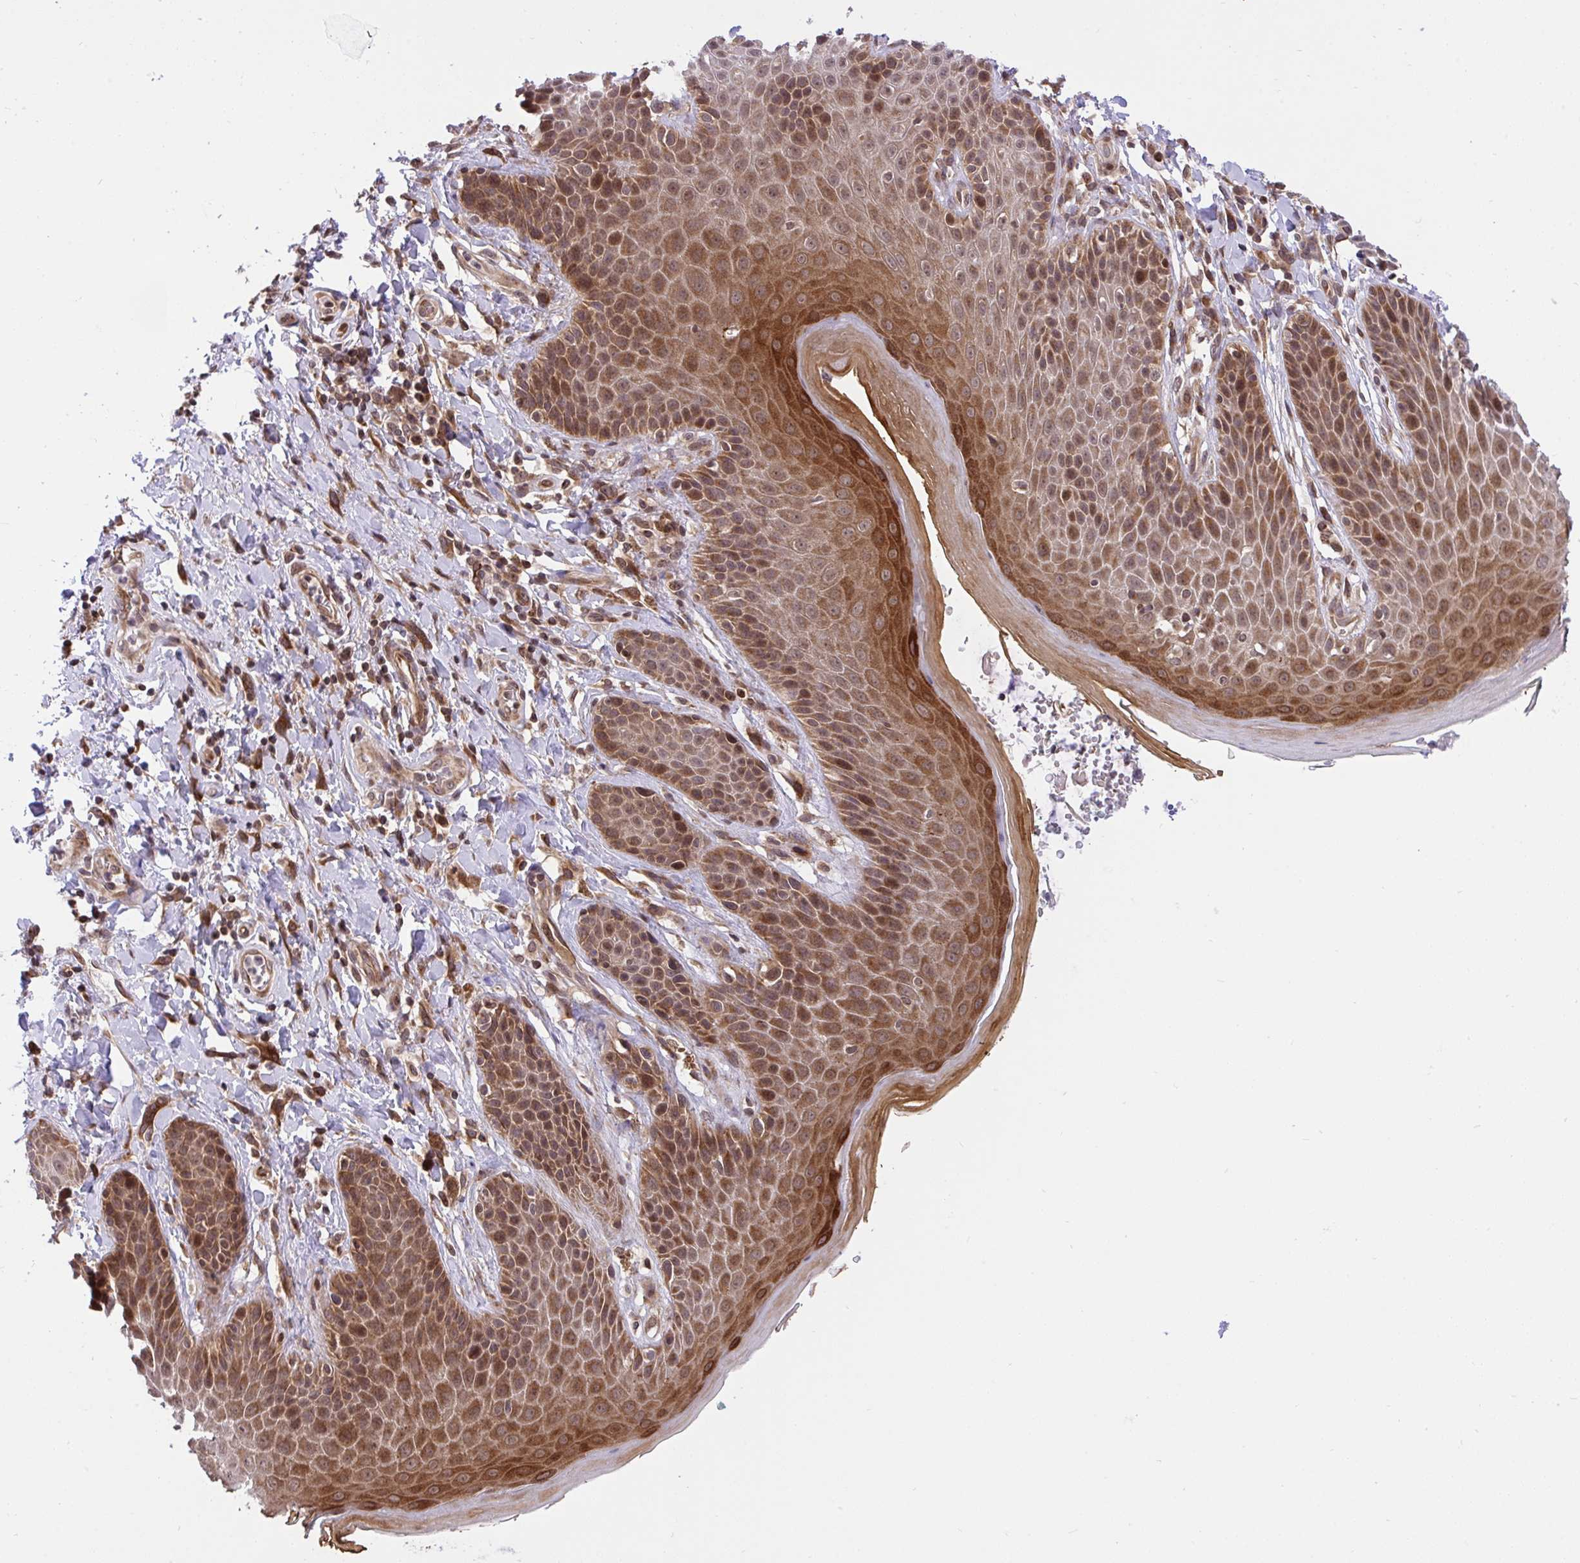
{"staining": {"intensity": "strong", "quantity": ">75%", "location": "cytoplasmic/membranous"}, "tissue": "skin", "cell_type": "Epidermal cells", "image_type": "normal", "snomed": [{"axis": "morphology", "description": "Normal tissue, NOS"}, {"axis": "topography", "description": "Anal"}, {"axis": "topography", "description": "Peripheral nerve tissue"}], "caption": "This is an image of IHC staining of unremarkable skin, which shows strong staining in the cytoplasmic/membranous of epidermal cells.", "gene": "ERI1", "patient": {"sex": "male", "age": 51}}